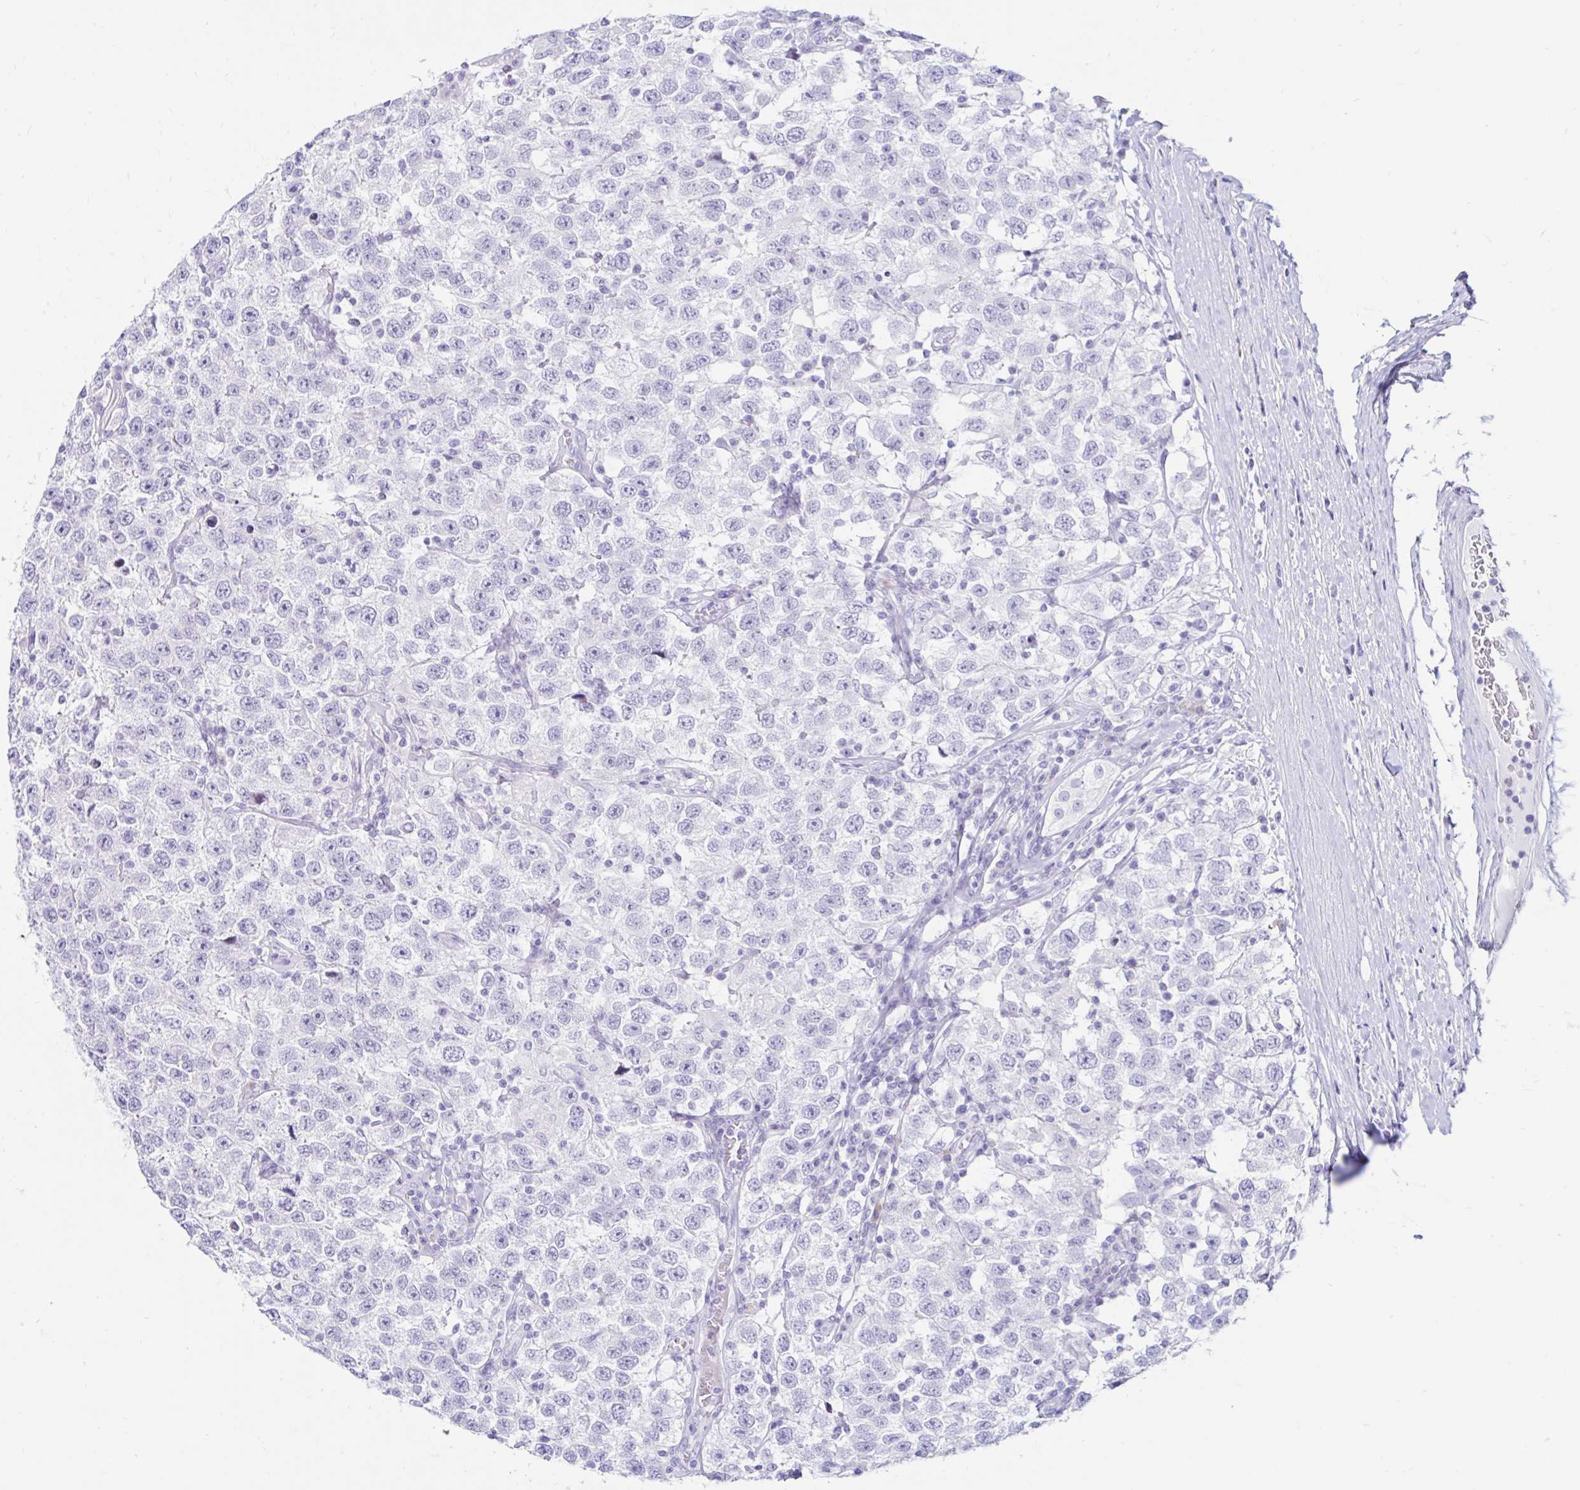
{"staining": {"intensity": "negative", "quantity": "none", "location": "none"}, "tissue": "testis cancer", "cell_type": "Tumor cells", "image_type": "cancer", "snomed": [{"axis": "morphology", "description": "Seminoma, NOS"}, {"axis": "topography", "description": "Testis"}], "caption": "DAB immunohistochemical staining of testis cancer displays no significant expression in tumor cells. (DAB (3,3'-diaminobenzidine) immunohistochemistry, high magnification).", "gene": "BEST1", "patient": {"sex": "male", "age": 41}}